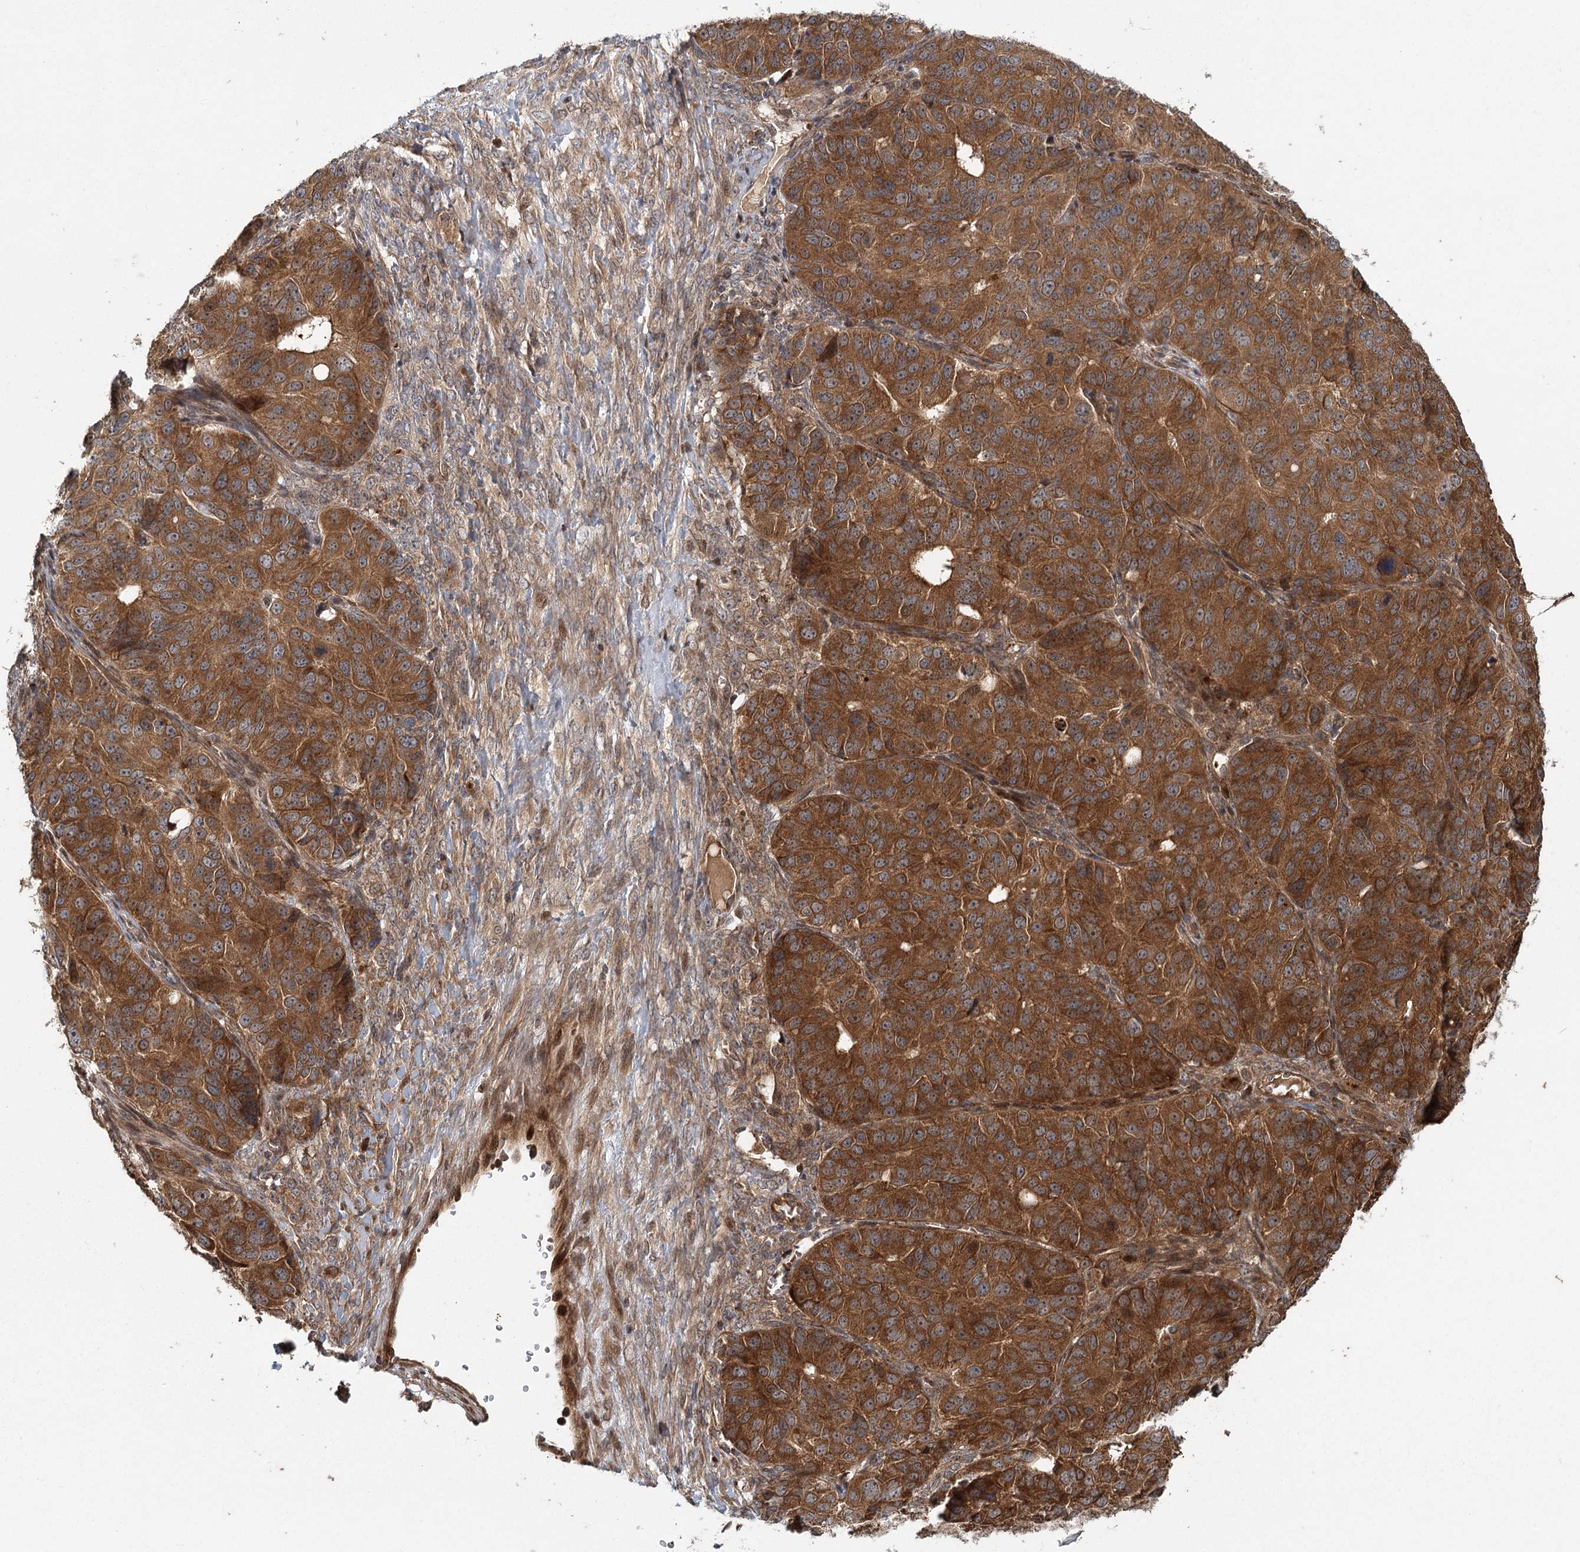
{"staining": {"intensity": "strong", "quantity": ">75%", "location": "cytoplasmic/membranous"}, "tissue": "ovarian cancer", "cell_type": "Tumor cells", "image_type": "cancer", "snomed": [{"axis": "morphology", "description": "Carcinoma, endometroid"}, {"axis": "topography", "description": "Ovary"}], "caption": "Immunohistochemical staining of ovarian cancer displays strong cytoplasmic/membranous protein expression in approximately >75% of tumor cells. Using DAB (3,3'-diaminobenzidine) (brown) and hematoxylin (blue) stains, captured at high magnification using brightfield microscopy.", "gene": "RAPGEF6", "patient": {"sex": "female", "age": 51}}